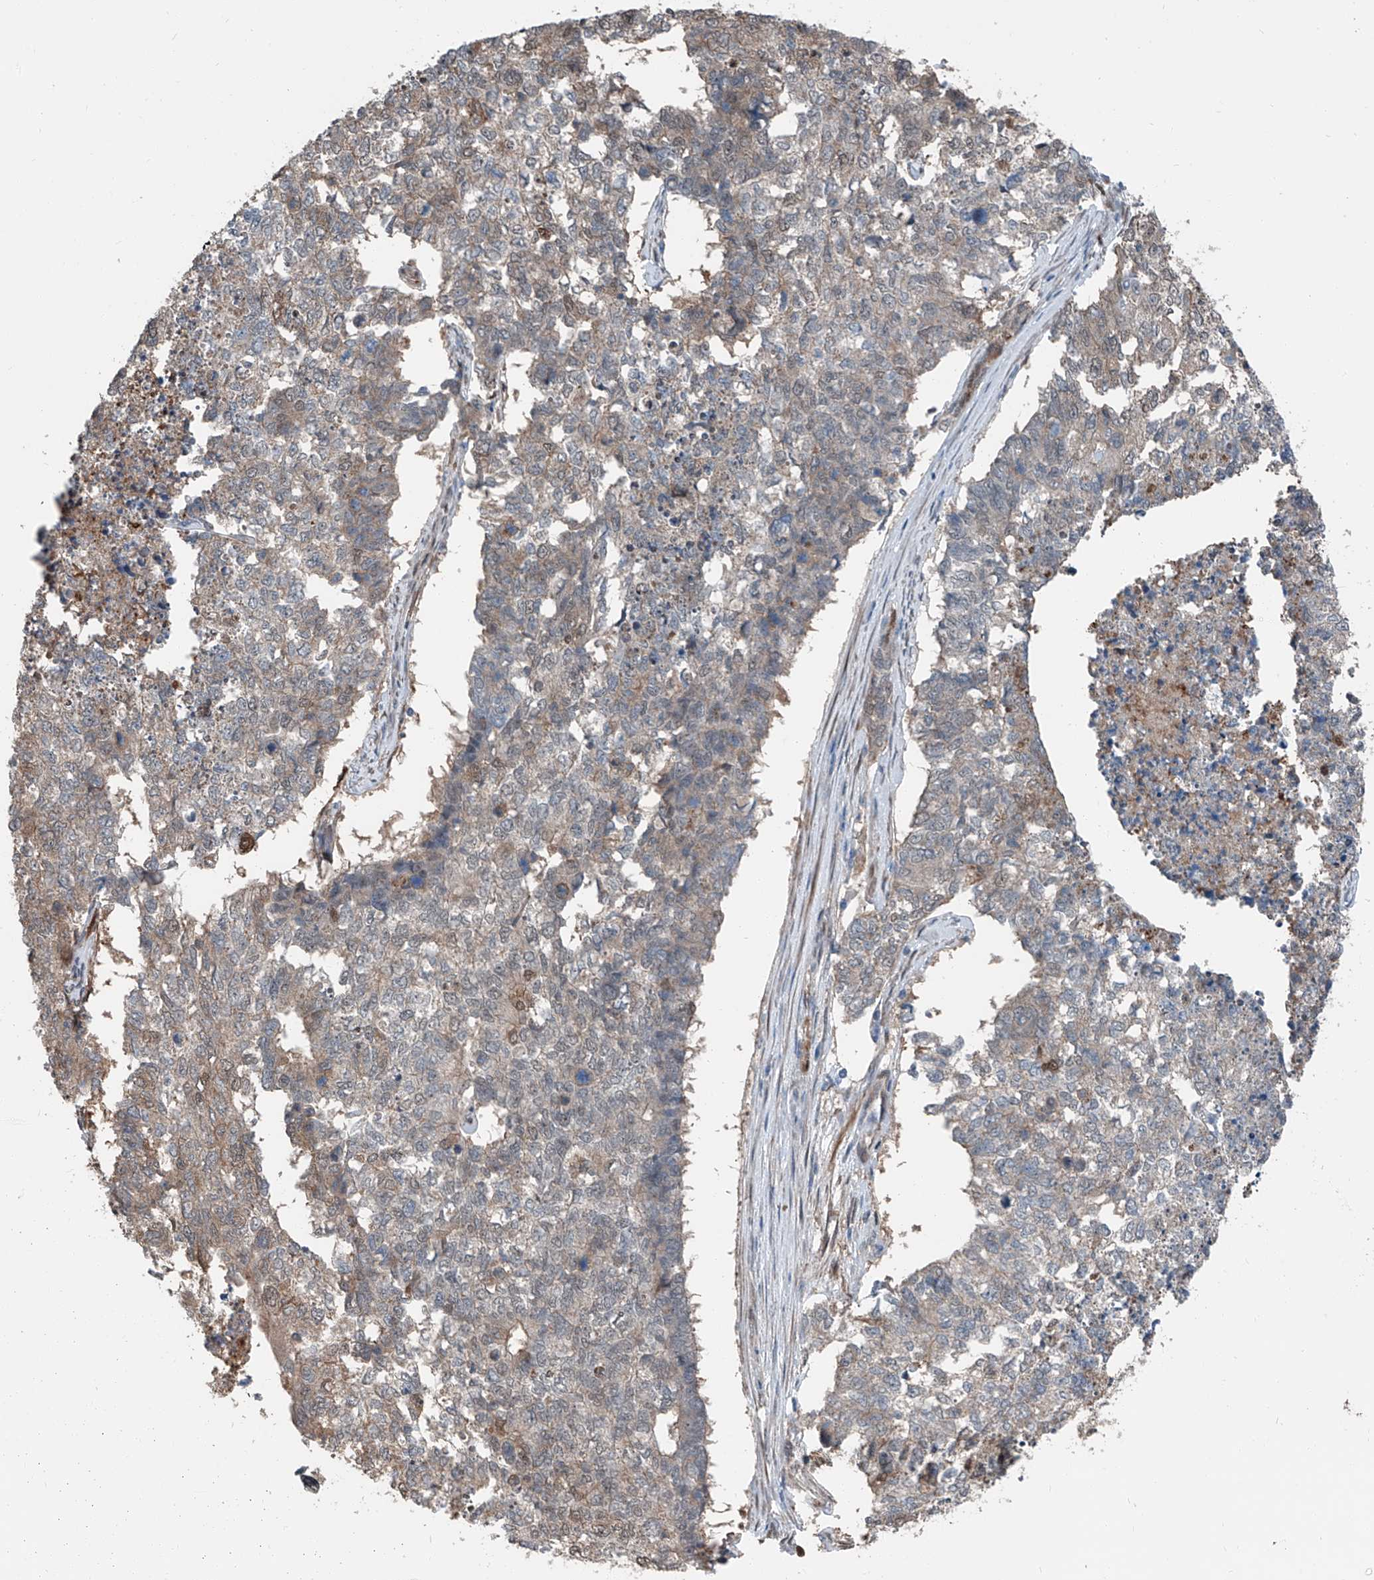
{"staining": {"intensity": "weak", "quantity": "25%-75%", "location": "cytoplasmic/membranous"}, "tissue": "cervical cancer", "cell_type": "Tumor cells", "image_type": "cancer", "snomed": [{"axis": "morphology", "description": "Squamous cell carcinoma, NOS"}, {"axis": "topography", "description": "Cervix"}], "caption": "This image demonstrates immunohistochemistry (IHC) staining of cervical cancer (squamous cell carcinoma), with low weak cytoplasmic/membranous expression in approximately 25%-75% of tumor cells.", "gene": "HSPA6", "patient": {"sex": "female", "age": 63}}